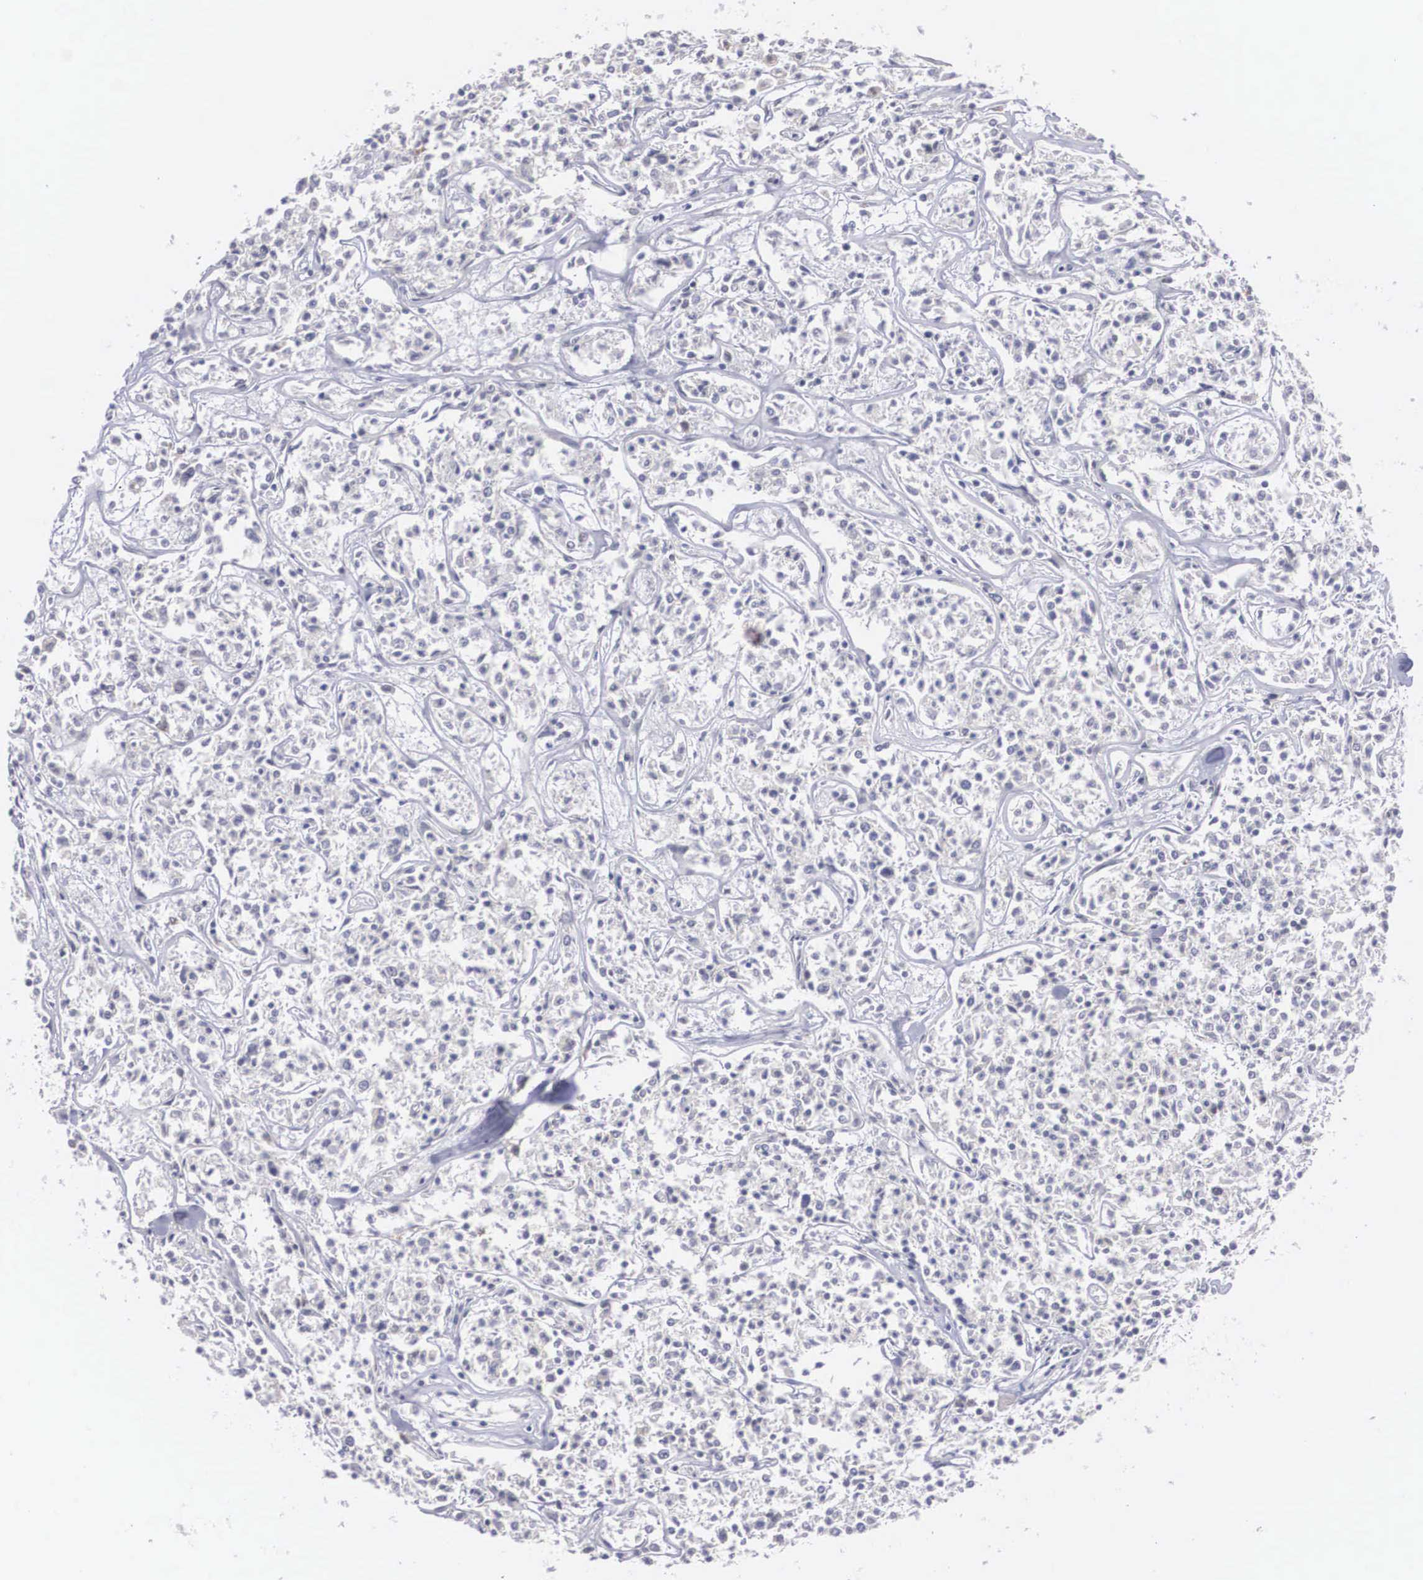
{"staining": {"intensity": "negative", "quantity": "none", "location": "none"}, "tissue": "lymphoma", "cell_type": "Tumor cells", "image_type": "cancer", "snomed": [{"axis": "morphology", "description": "Malignant lymphoma, non-Hodgkin's type, Low grade"}, {"axis": "topography", "description": "Small intestine"}], "caption": "High power microscopy image of an IHC histopathology image of lymphoma, revealing no significant expression in tumor cells.", "gene": "WDR89", "patient": {"sex": "female", "age": 59}}